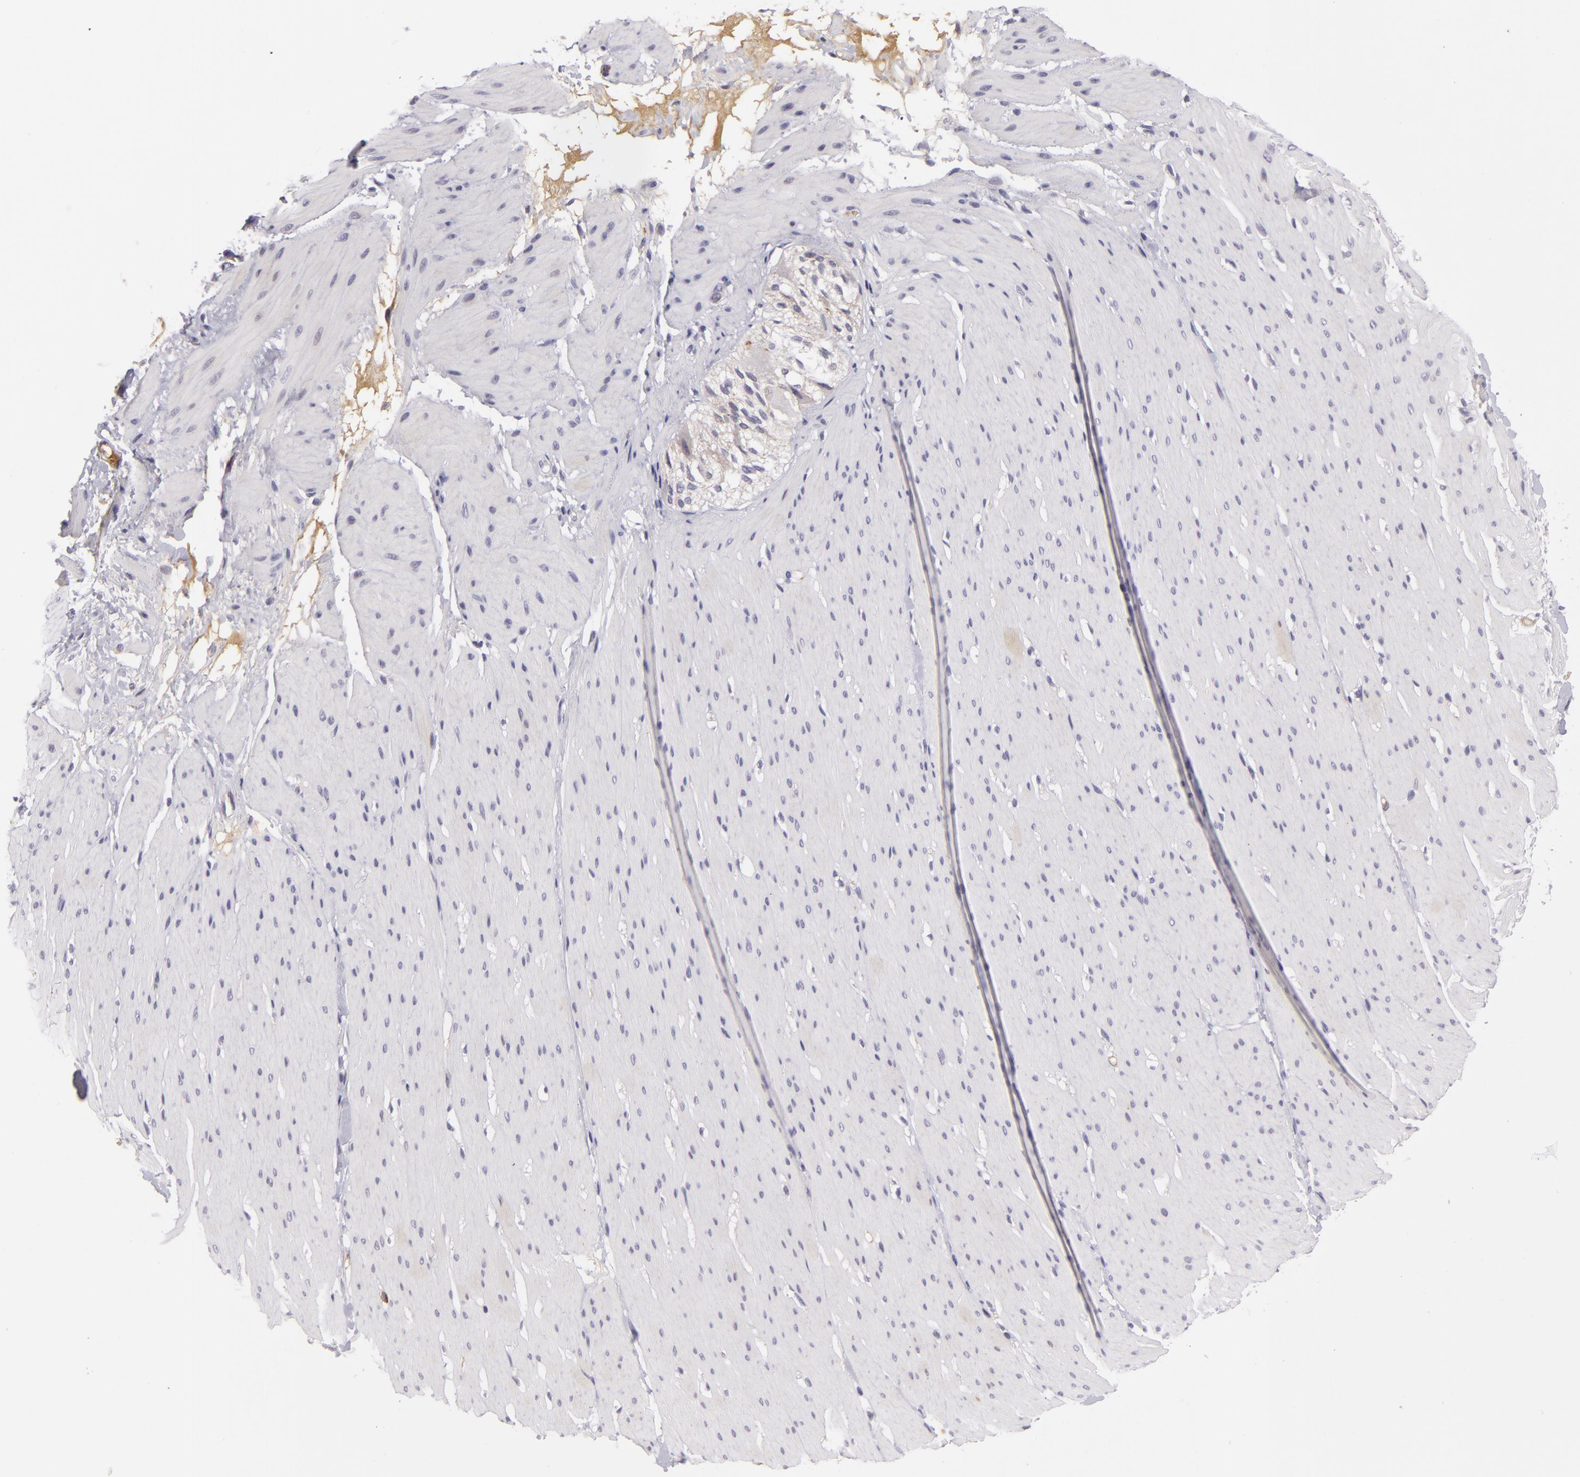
{"staining": {"intensity": "negative", "quantity": "none", "location": "none"}, "tissue": "smooth muscle", "cell_type": "Smooth muscle cells", "image_type": "normal", "snomed": [{"axis": "morphology", "description": "Normal tissue, NOS"}, {"axis": "topography", "description": "Smooth muscle"}, {"axis": "topography", "description": "Colon"}], "caption": "Immunohistochemical staining of unremarkable human smooth muscle displays no significant staining in smooth muscle cells. Brightfield microscopy of immunohistochemistry (IHC) stained with DAB (3,3'-diaminobenzidine) (brown) and hematoxylin (blue), captured at high magnification.", "gene": "CTNNB1", "patient": {"sex": "male", "age": 67}}